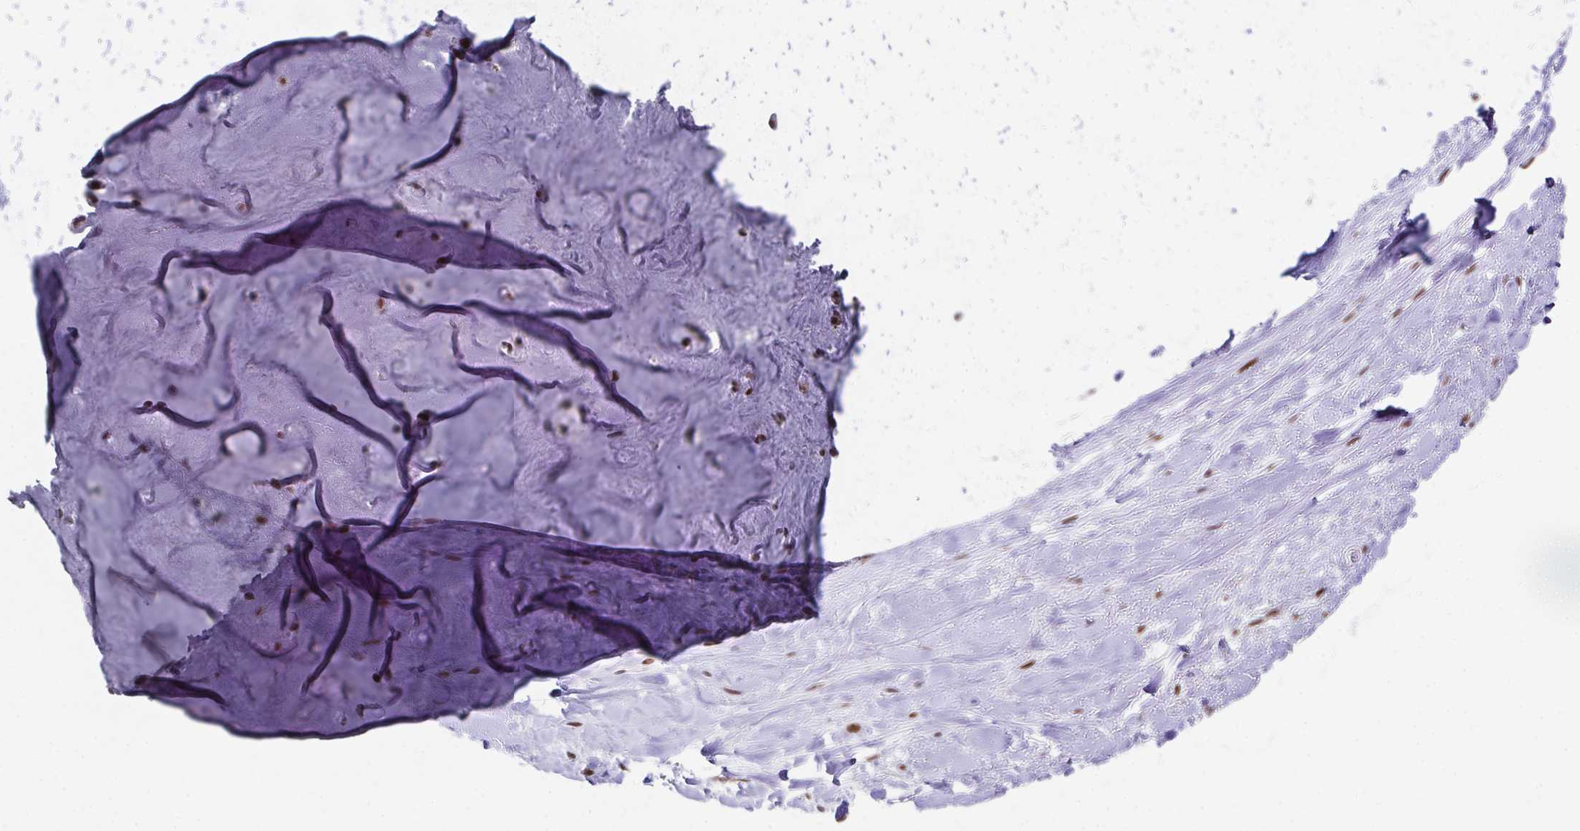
{"staining": {"intensity": "negative", "quantity": "none", "location": "none"}, "tissue": "adipose tissue", "cell_type": "Adipocytes", "image_type": "normal", "snomed": [{"axis": "morphology", "description": "Normal tissue, NOS"}, {"axis": "topography", "description": "Cartilage tissue"}], "caption": "DAB (3,3'-diaminobenzidine) immunohistochemical staining of unremarkable adipose tissue shows no significant staining in adipocytes.", "gene": "RB1", "patient": {"sex": "male", "age": 57}}